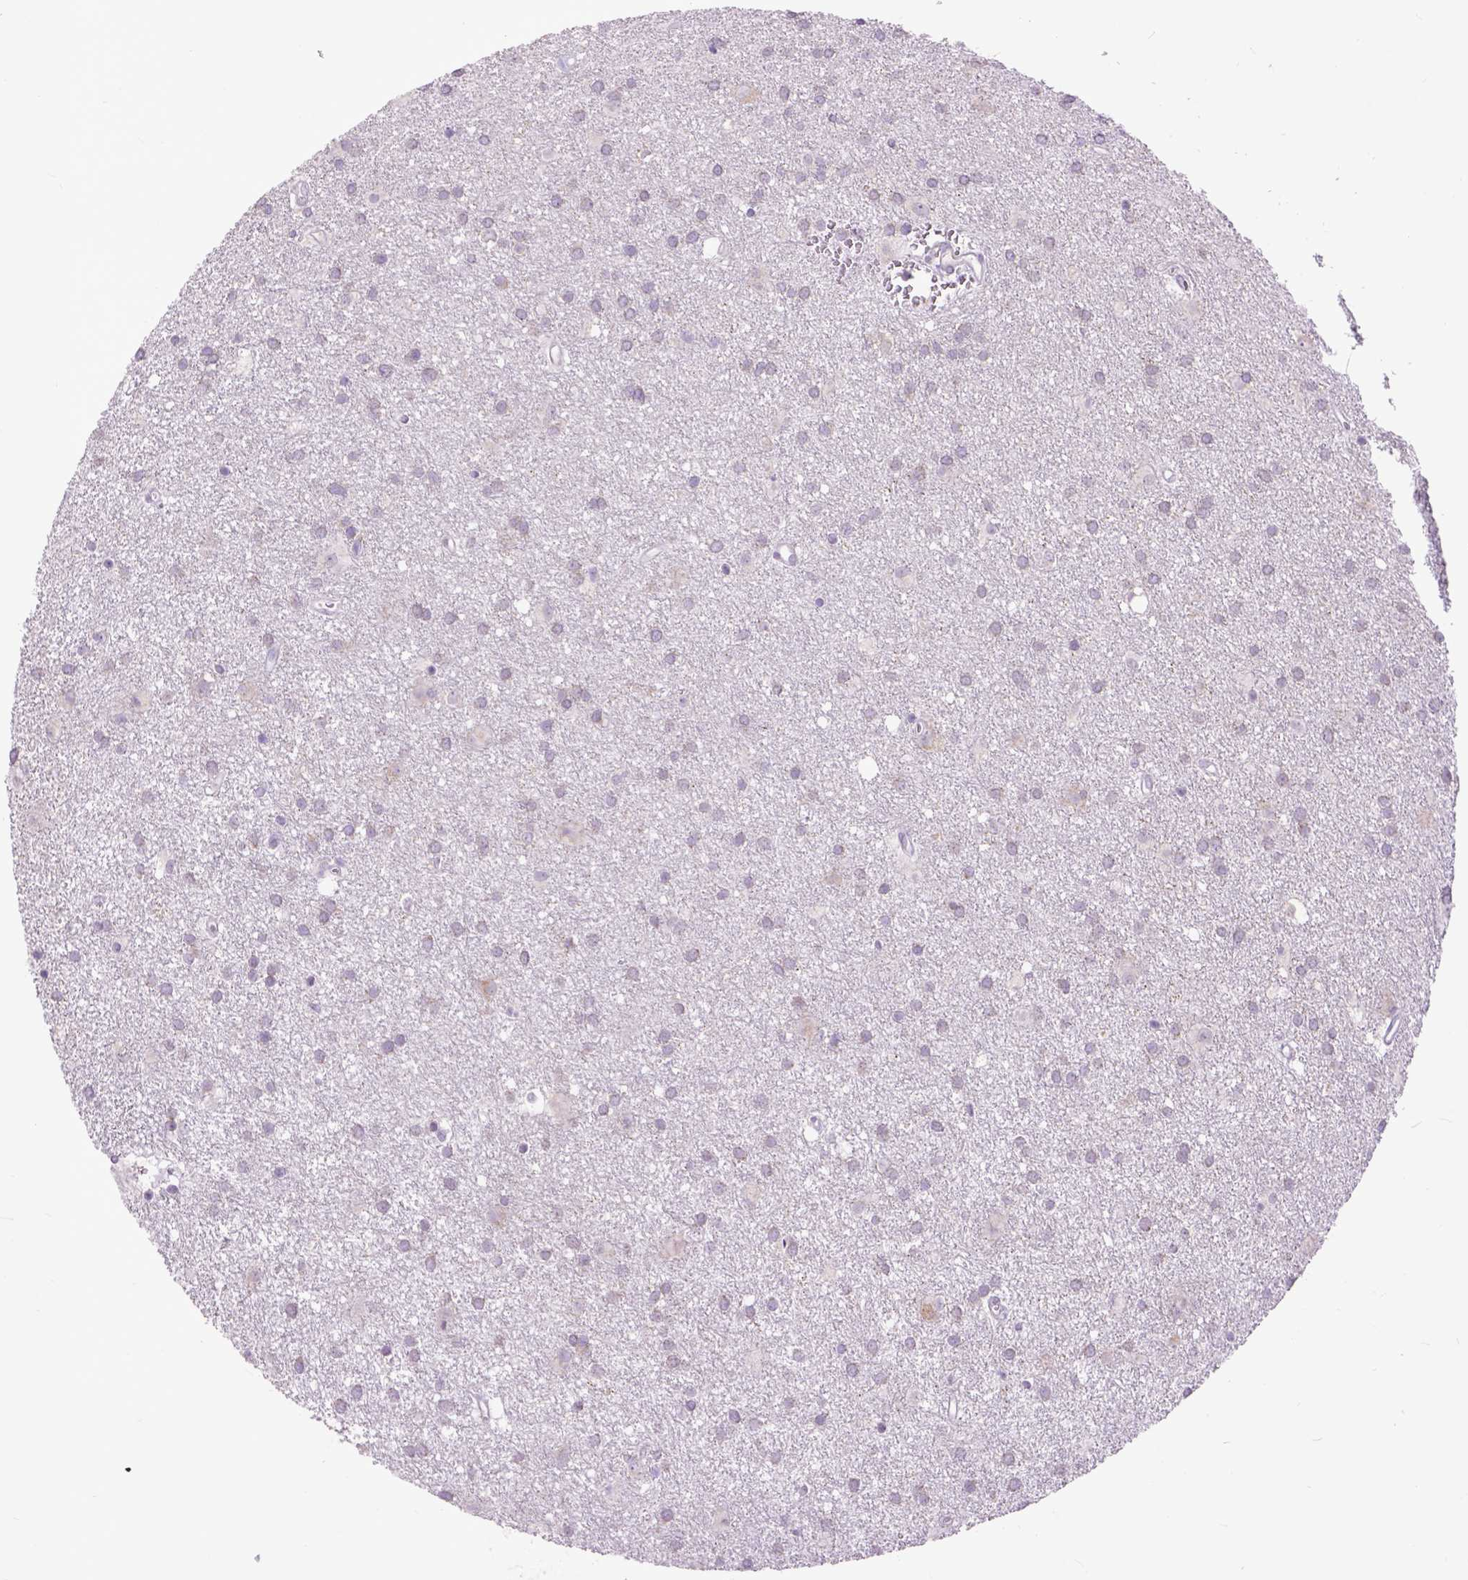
{"staining": {"intensity": "negative", "quantity": "none", "location": "none"}, "tissue": "glioma", "cell_type": "Tumor cells", "image_type": "cancer", "snomed": [{"axis": "morphology", "description": "Glioma, malignant, Low grade"}, {"axis": "topography", "description": "Brain"}], "caption": "Immunohistochemistry (IHC) histopathology image of neoplastic tissue: malignant glioma (low-grade) stained with DAB shows no significant protein staining in tumor cells.", "gene": "RAB25", "patient": {"sex": "male", "age": 58}}